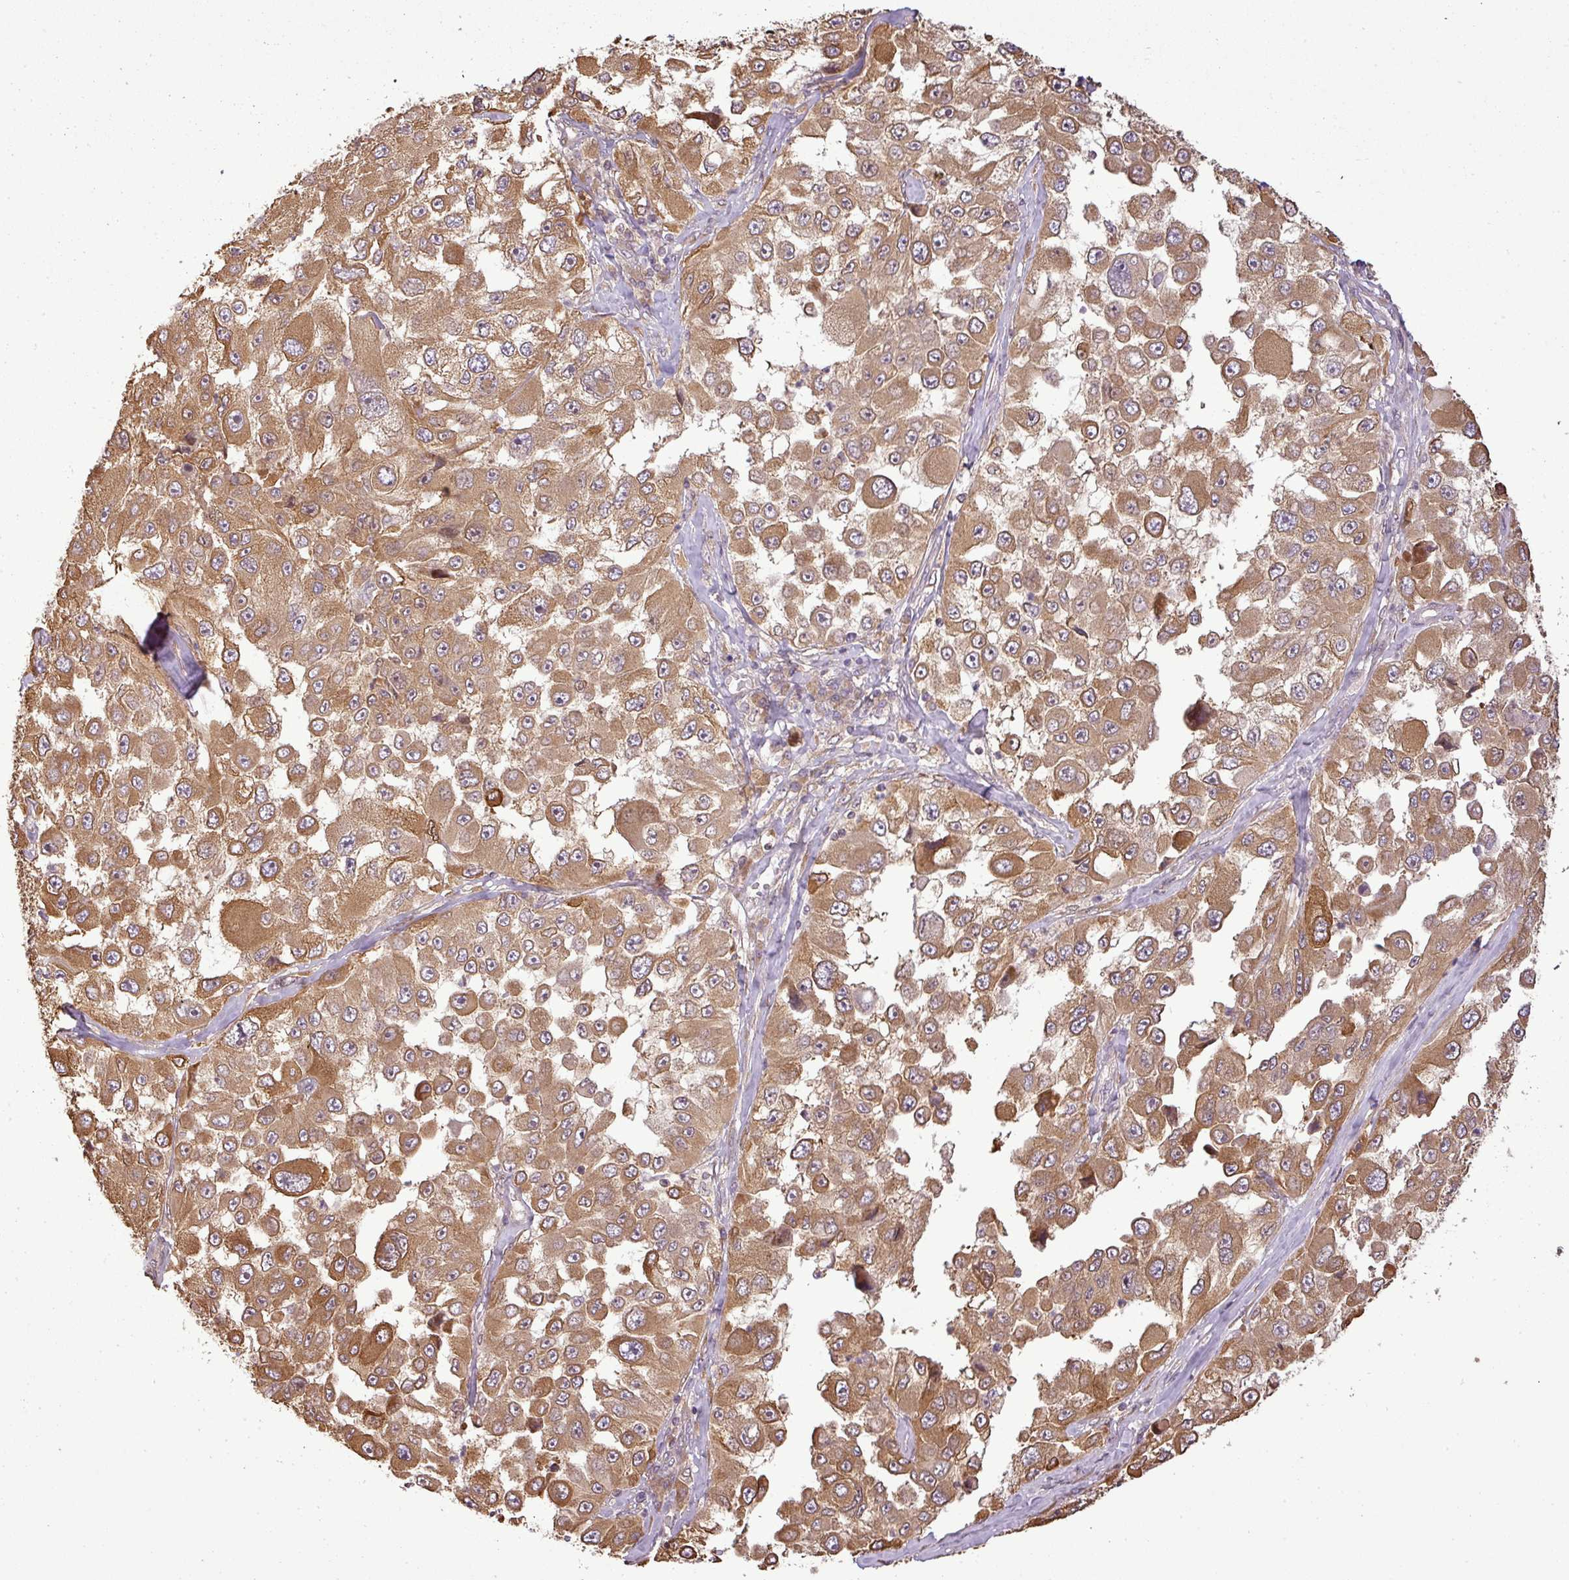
{"staining": {"intensity": "moderate", "quantity": ">75%", "location": "cytoplasmic/membranous,nuclear"}, "tissue": "melanoma", "cell_type": "Tumor cells", "image_type": "cancer", "snomed": [{"axis": "morphology", "description": "Malignant melanoma, Metastatic site"}, {"axis": "topography", "description": "Lymph node"}], "caption": "Malignant melanoma (metastatic site) stained with a brown dye reveals moderate cytoplasmic/membranous and nuclear positive positivity in approximately >75% of tumor cells.", "gene": "FAIM", "patient": {"sex": "male", "age": 62}}